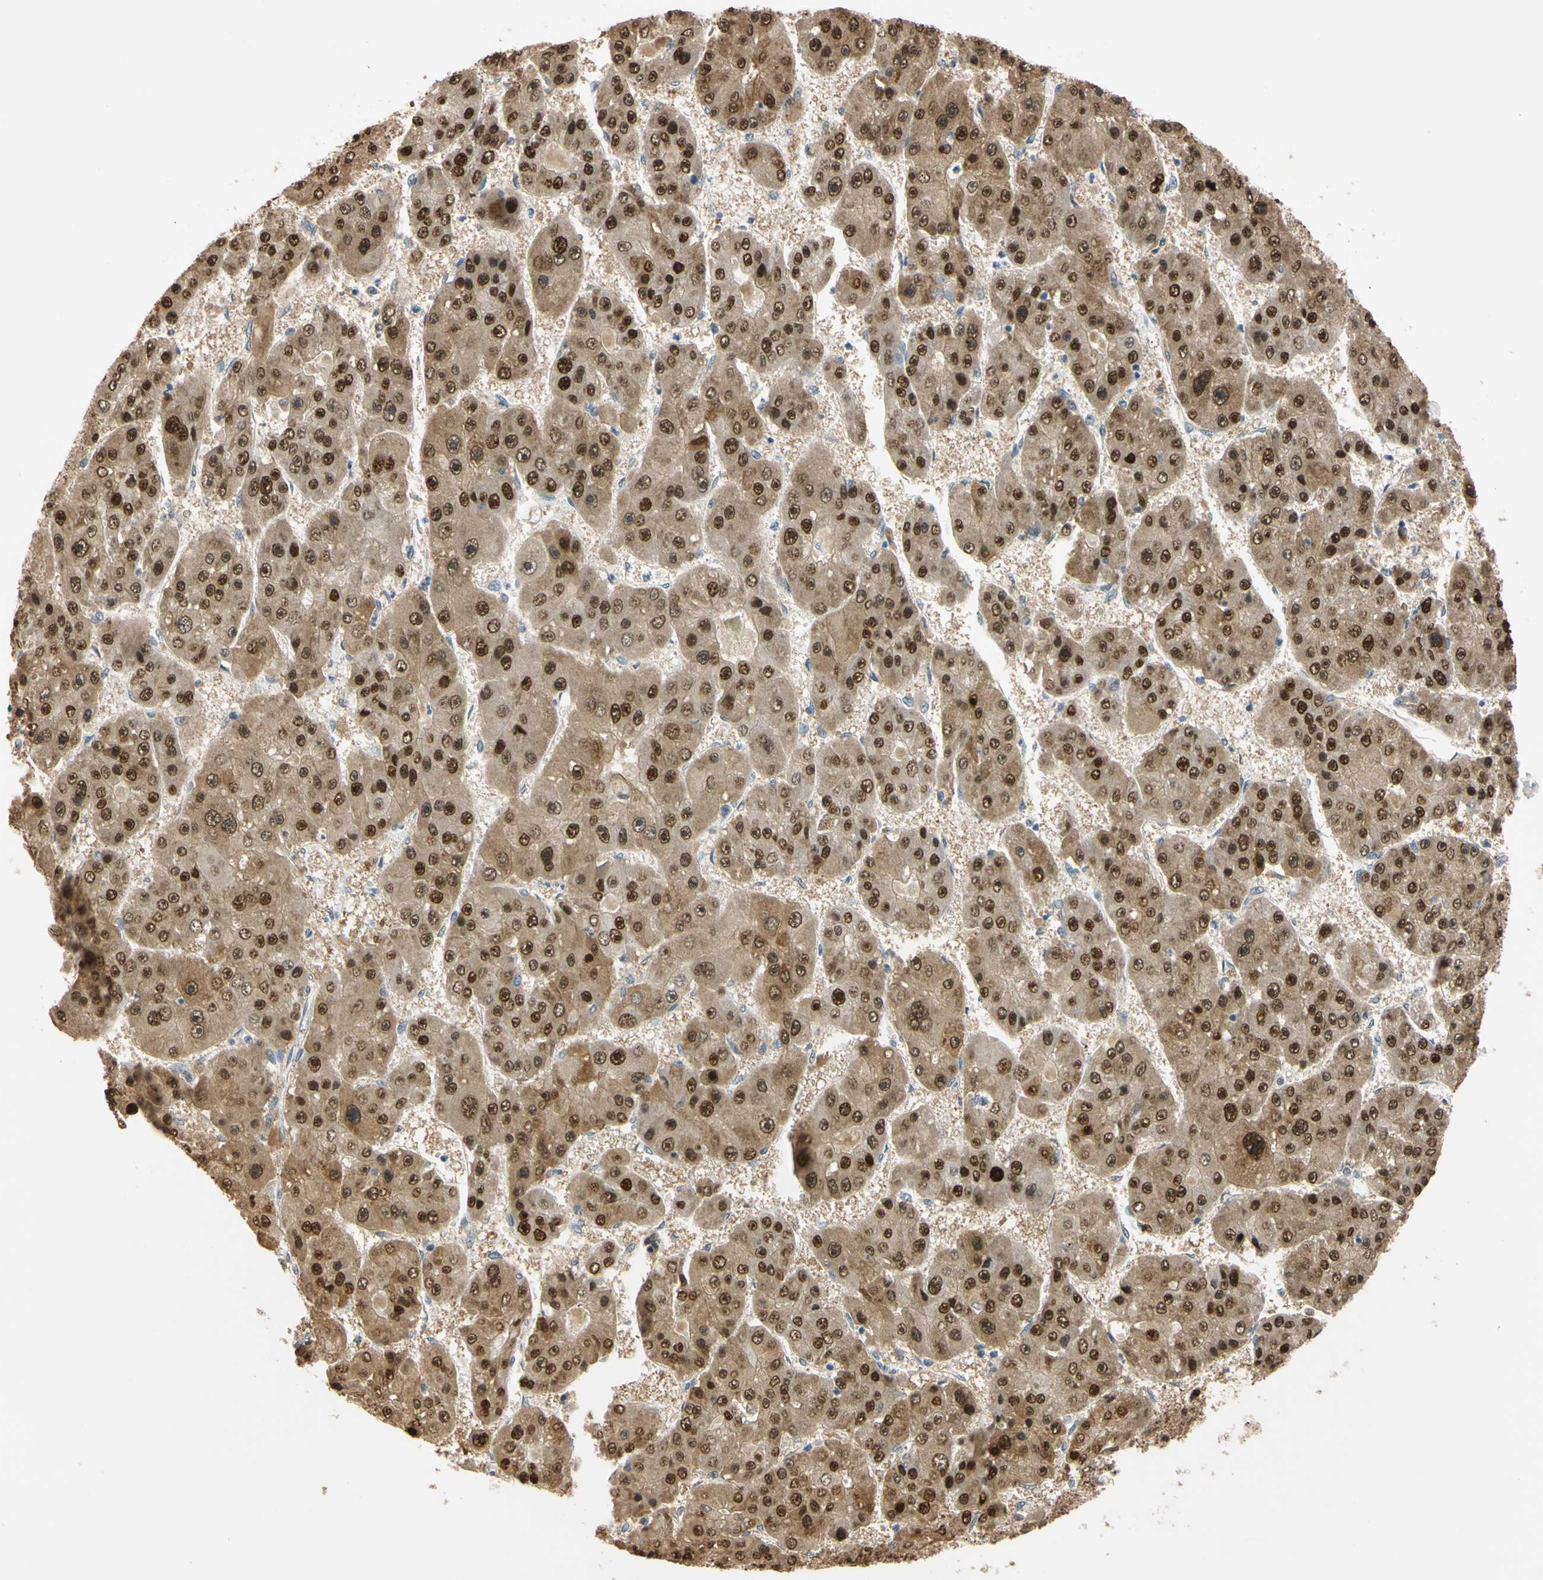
{"staining": {"intensity": "strong", "quantity": ">75%", "location": "cytoplasmic/membranous,nuclear"}, "tissue": "liver cancer", "cell_type": "Tumor cells", "image_type": "cancer", "snomed": [{"axis": "morphology", "description": "Carcinoma, Hepatocellular, NOS"}, {"axis": "topography", "description": "Liver"}], "caption": "Liver cancer (hepatocellular carcinoma) stained with DAB IHC demonstrates high levels of strong cytoplasmic/membranous and nuclear expression in approximately >75% of tumor cells.", "gene": "RIOX2", "patient": {"sex": "female", "age": 61}}